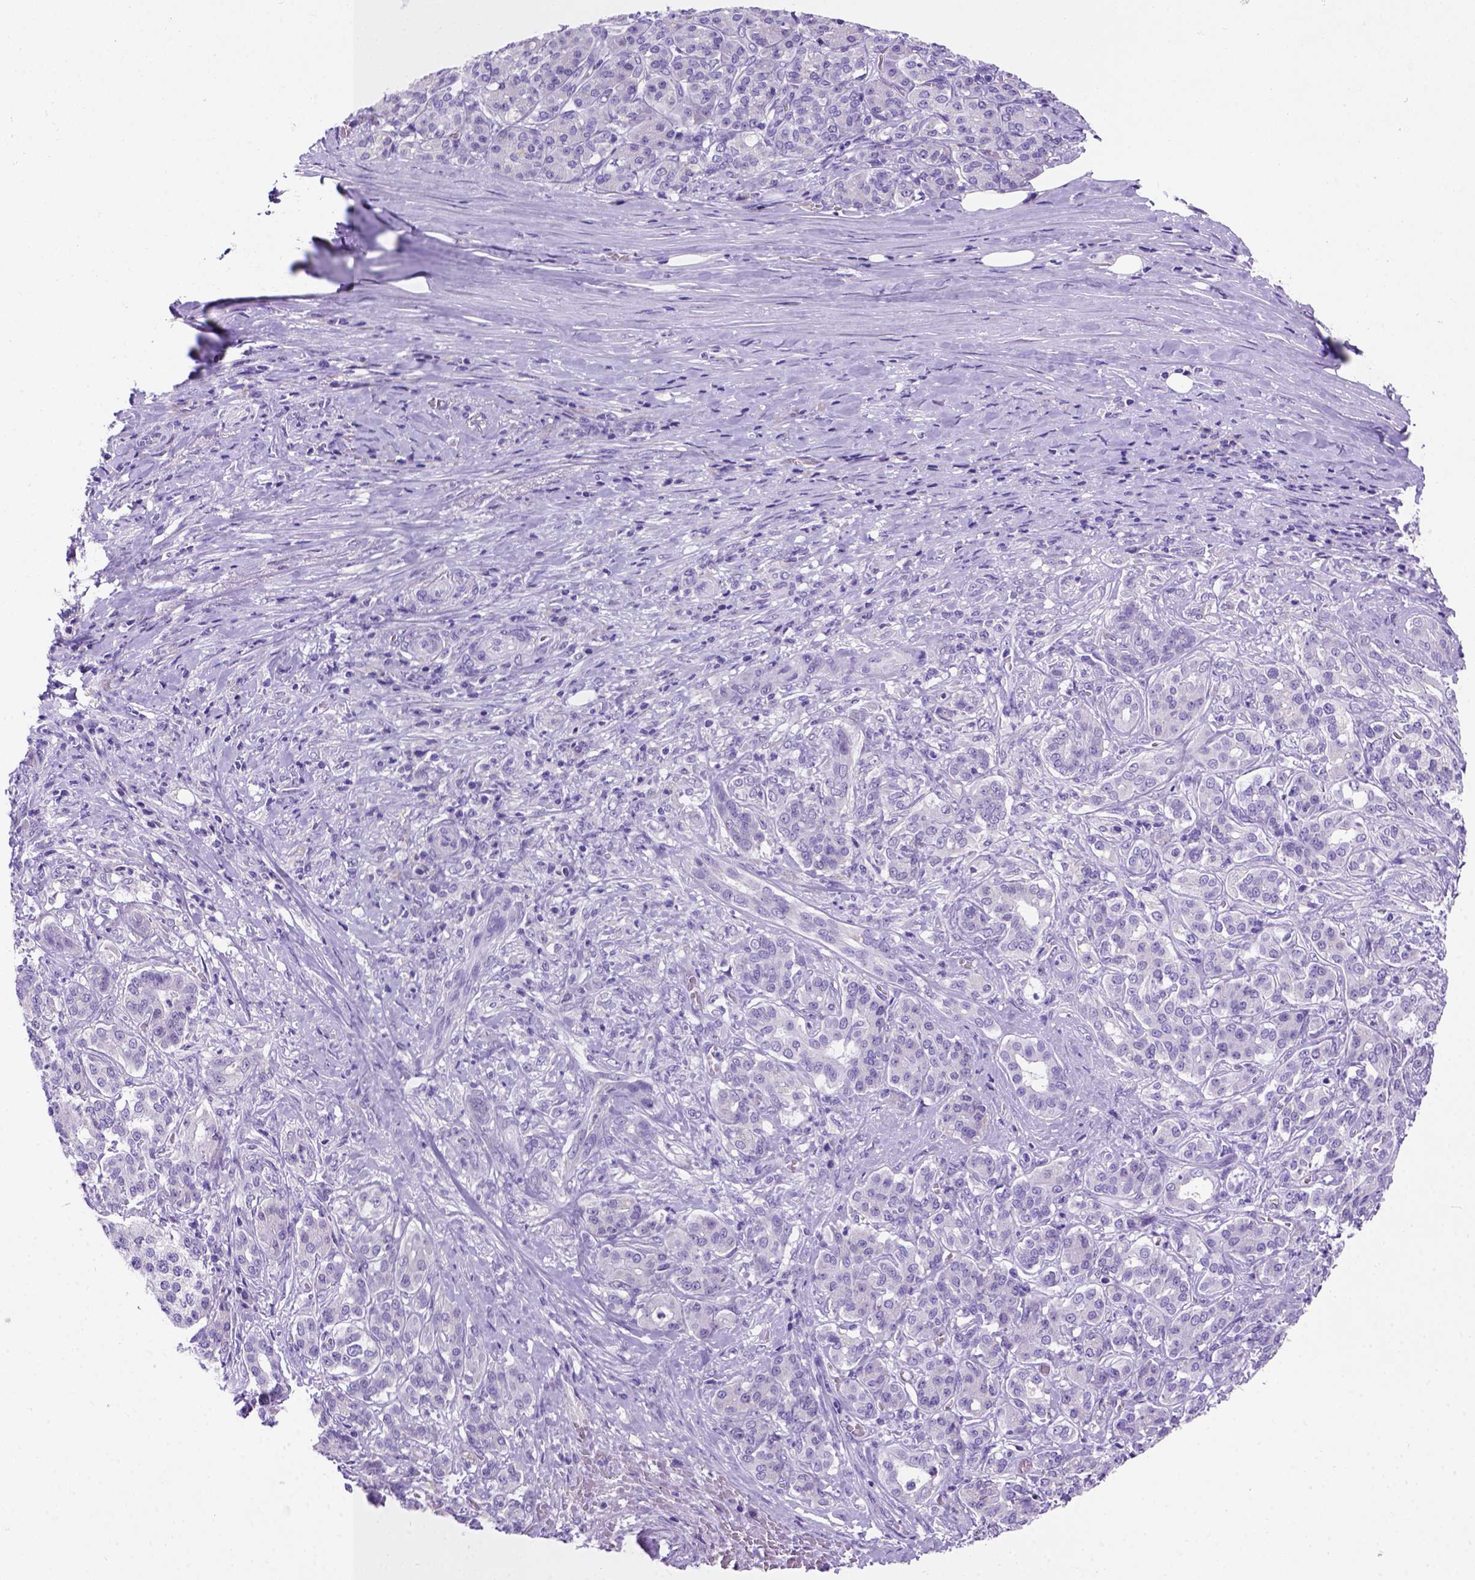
{"staining": {"intensity": "negative", "quantity": "none", "location": "none"}, "tissue": "pancreatic cancer", "cell_type": "Tumor cells", "image_type": "cancer", "snomed": [{"axis": "morphology", "description": "Normal tissue, NOS"}, {"axis": "morphology", "description": "Inflammation, NOS"}, {"axis": "morphology", "description": "Adenocarcinoma, NOS"}, {"axis": "topography", "description": "Pancreas"}], "caption": "This is an immunohistochemistry (IHC) photomicrograph of human adenocarcinoma (pancreatic). There is no expression in tumor cells.", "gene": "FAM81B", "patient": {"sex": "male", "age": 57}}